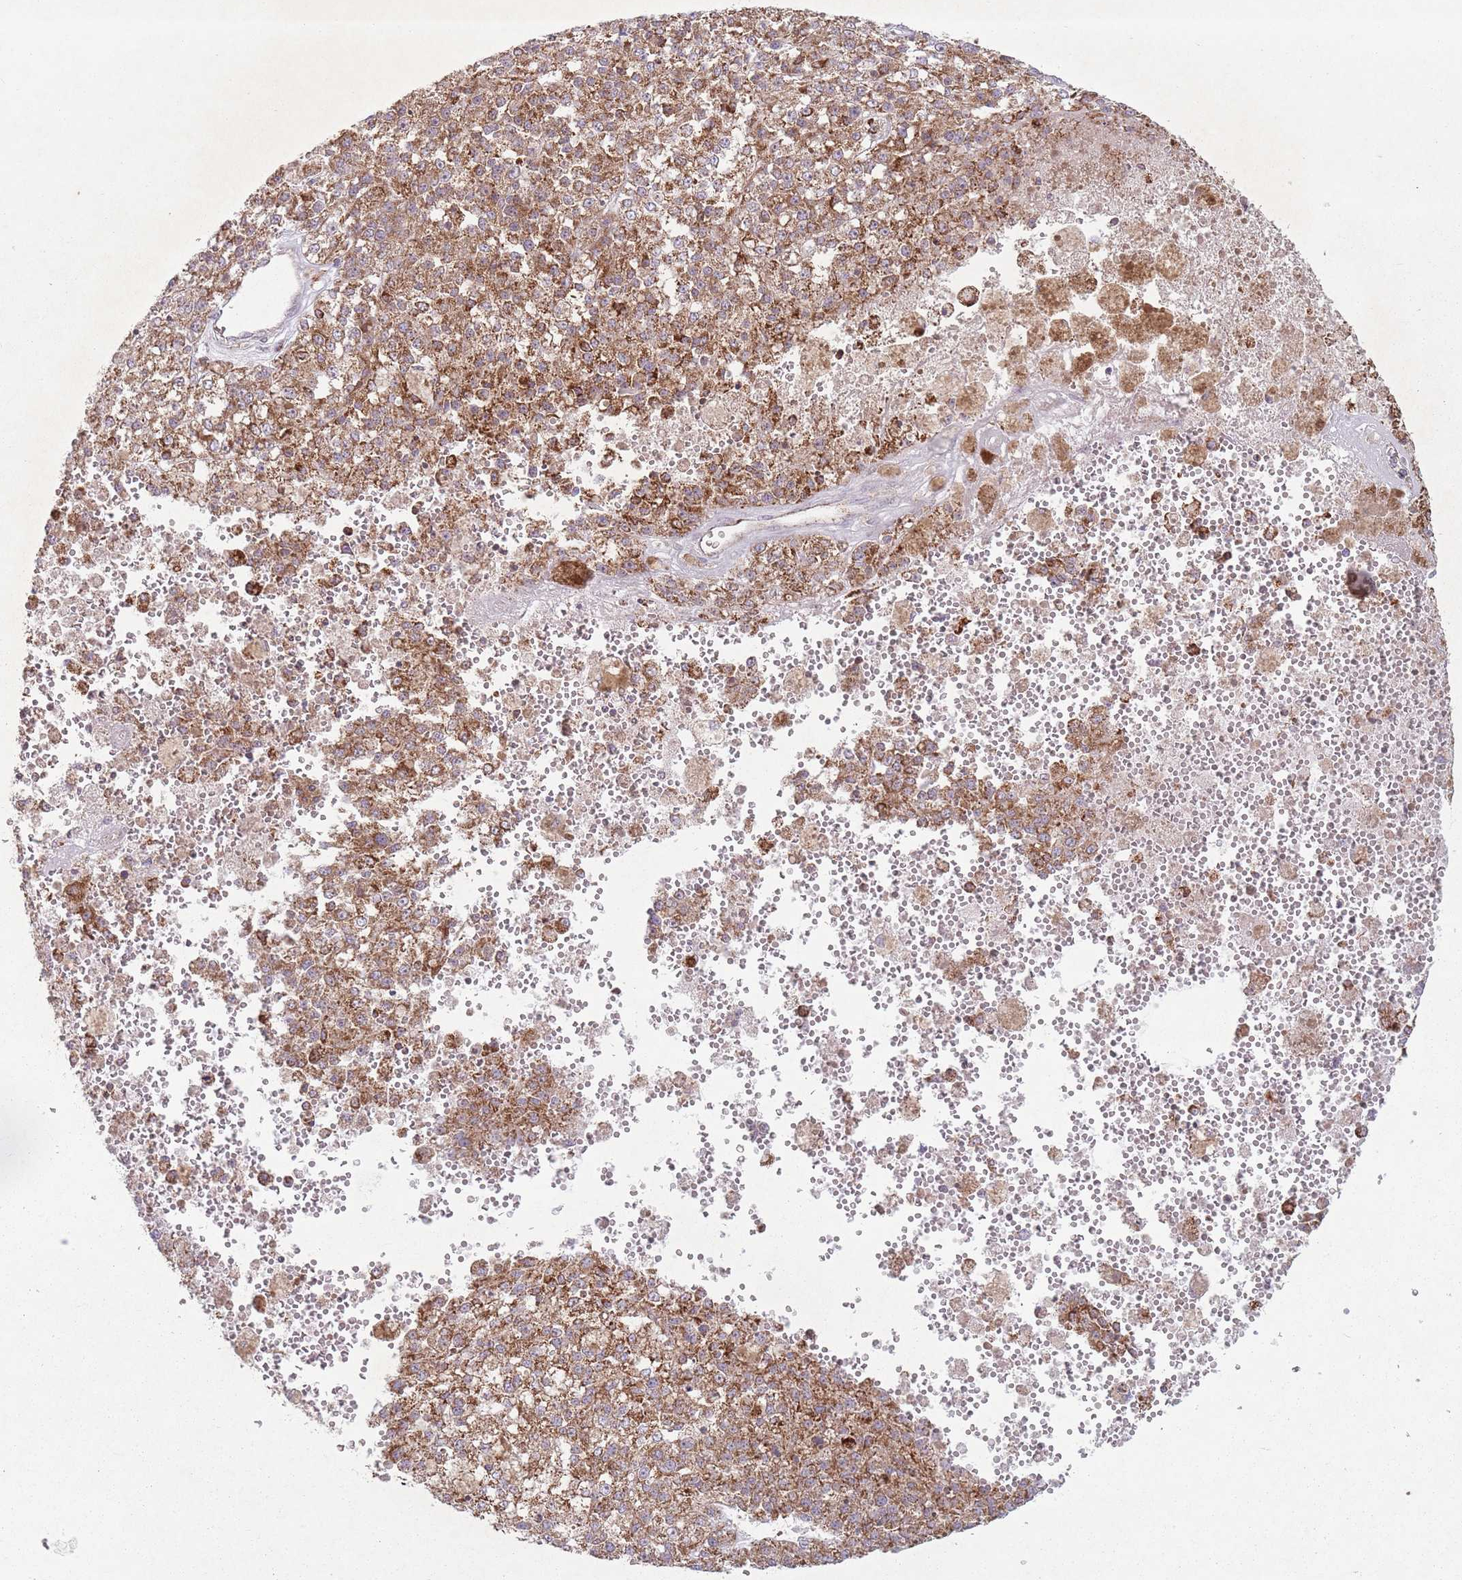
{"staining": {"intensity": "moderate", "quantity": ">75%", "location": "cytoplasmic/membranous"}, "tissue": "melanoma", "cell_type": "Tumor cells", "image_type": "cancer", "snomed": [{"axis": "morphology", "description": "Malignant melanoma, NOS"}, {"axis": "topography", "description": "Skin"}], "caption": "The micrograph shows a brown stain indicating the presence of a protein in the cytoplasmic/membranous of tumor cells in melanoma. The protein of interest is stained brown, and the nuclei are stained in blue (DAB IHC with brightfield microscopy, high magnification).", "gene": "OR10Q1", "patient": {"sex": "female", "age": 64}}